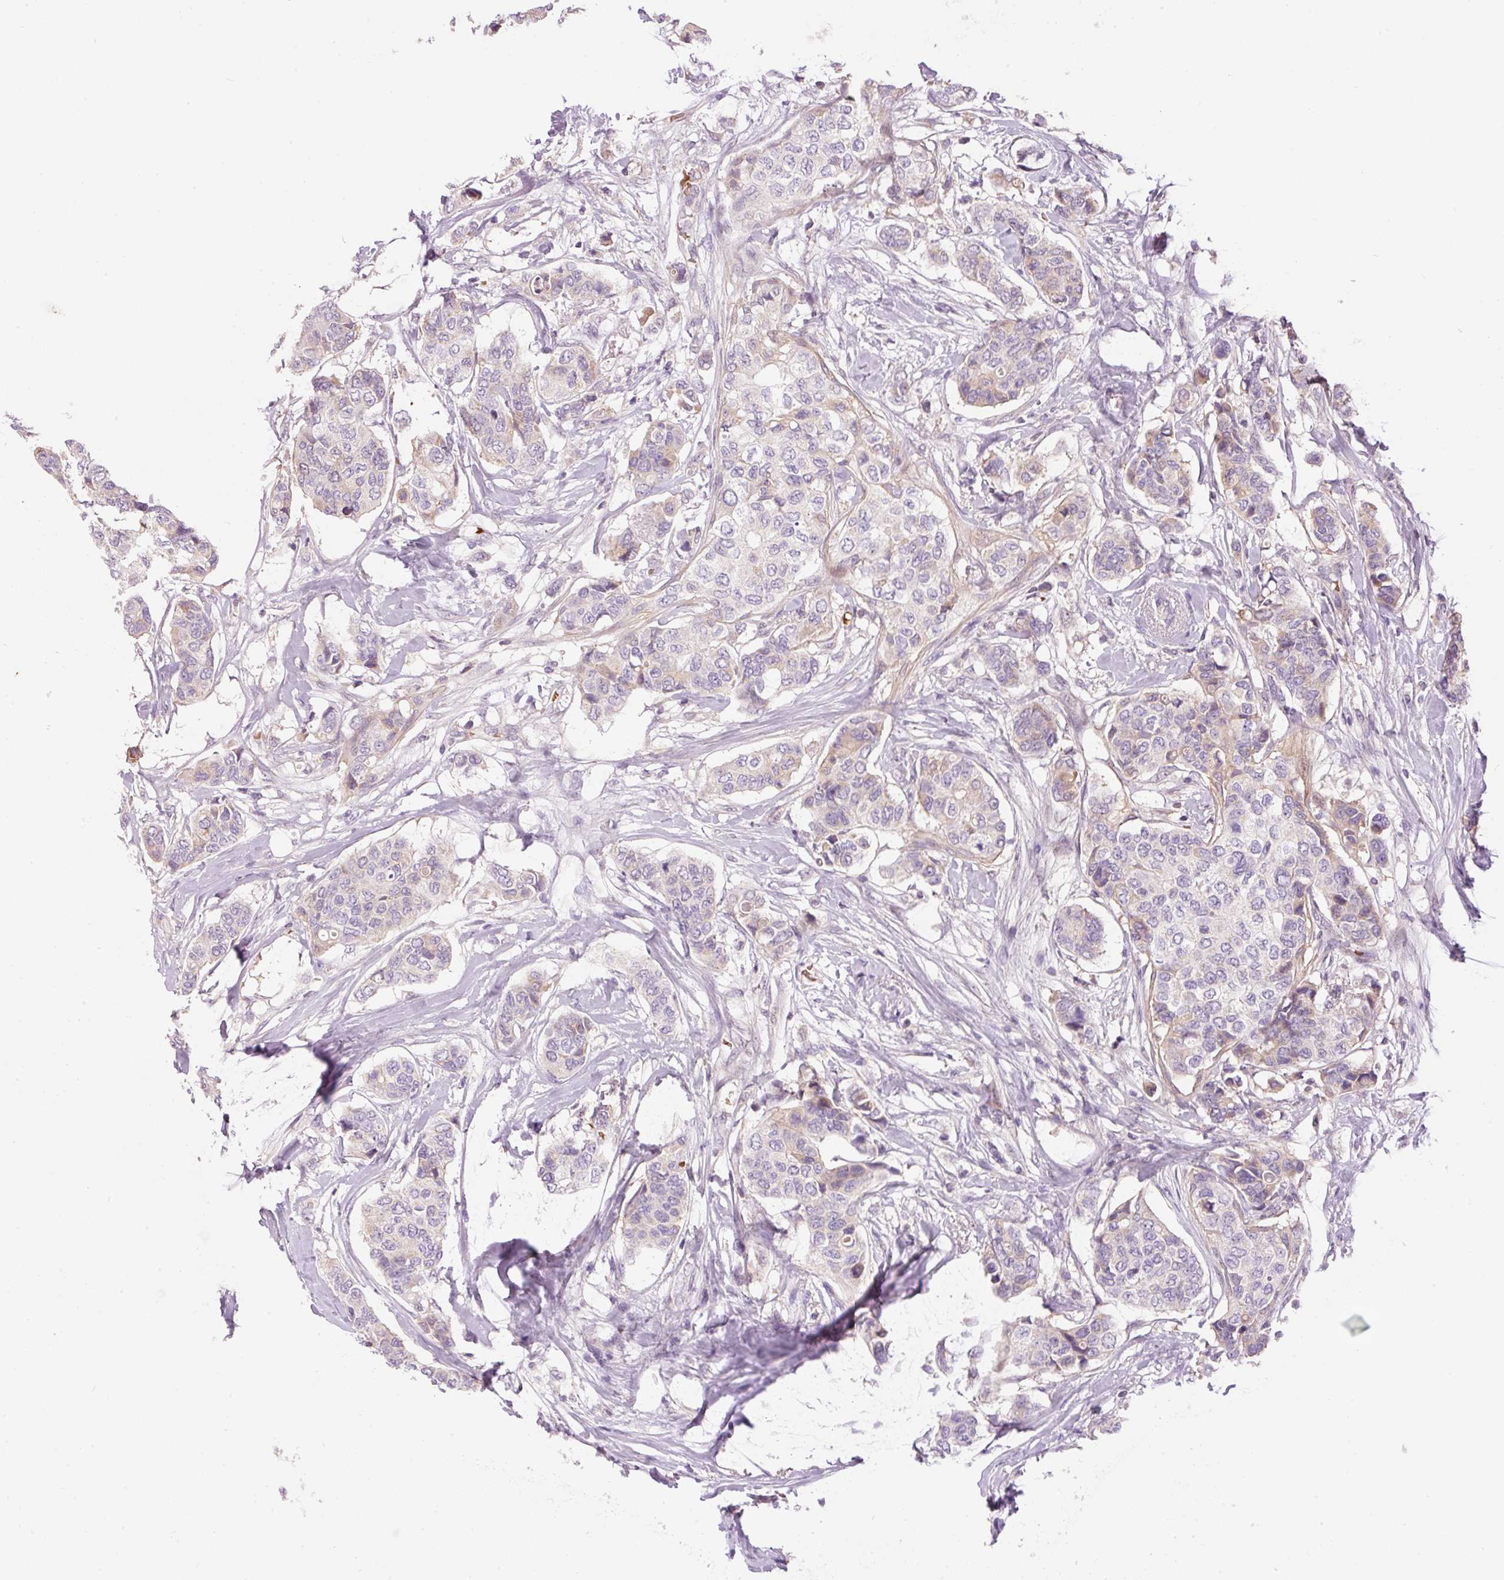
{"staining": {"intensity": "weak", "quantity": "<25%", "location": "cytoplasmic/membranous"}, "tissue": "breast cancer", "cell_type": "Tumor cells", "image_type": "cancer", "snomed": [{"axis": "morphology", "description": "Lobular carcinoma"}, {"axis": "topography", "description": "Breast"}], "caption": "Image shows no protein expression in tumor cells of breast cancer tissue. (DAB immunohistochemistry (IHC) with hematoxylin counter stain).", "gene": "CMTM8", "patient": {"sex": "female", "age": 51}}